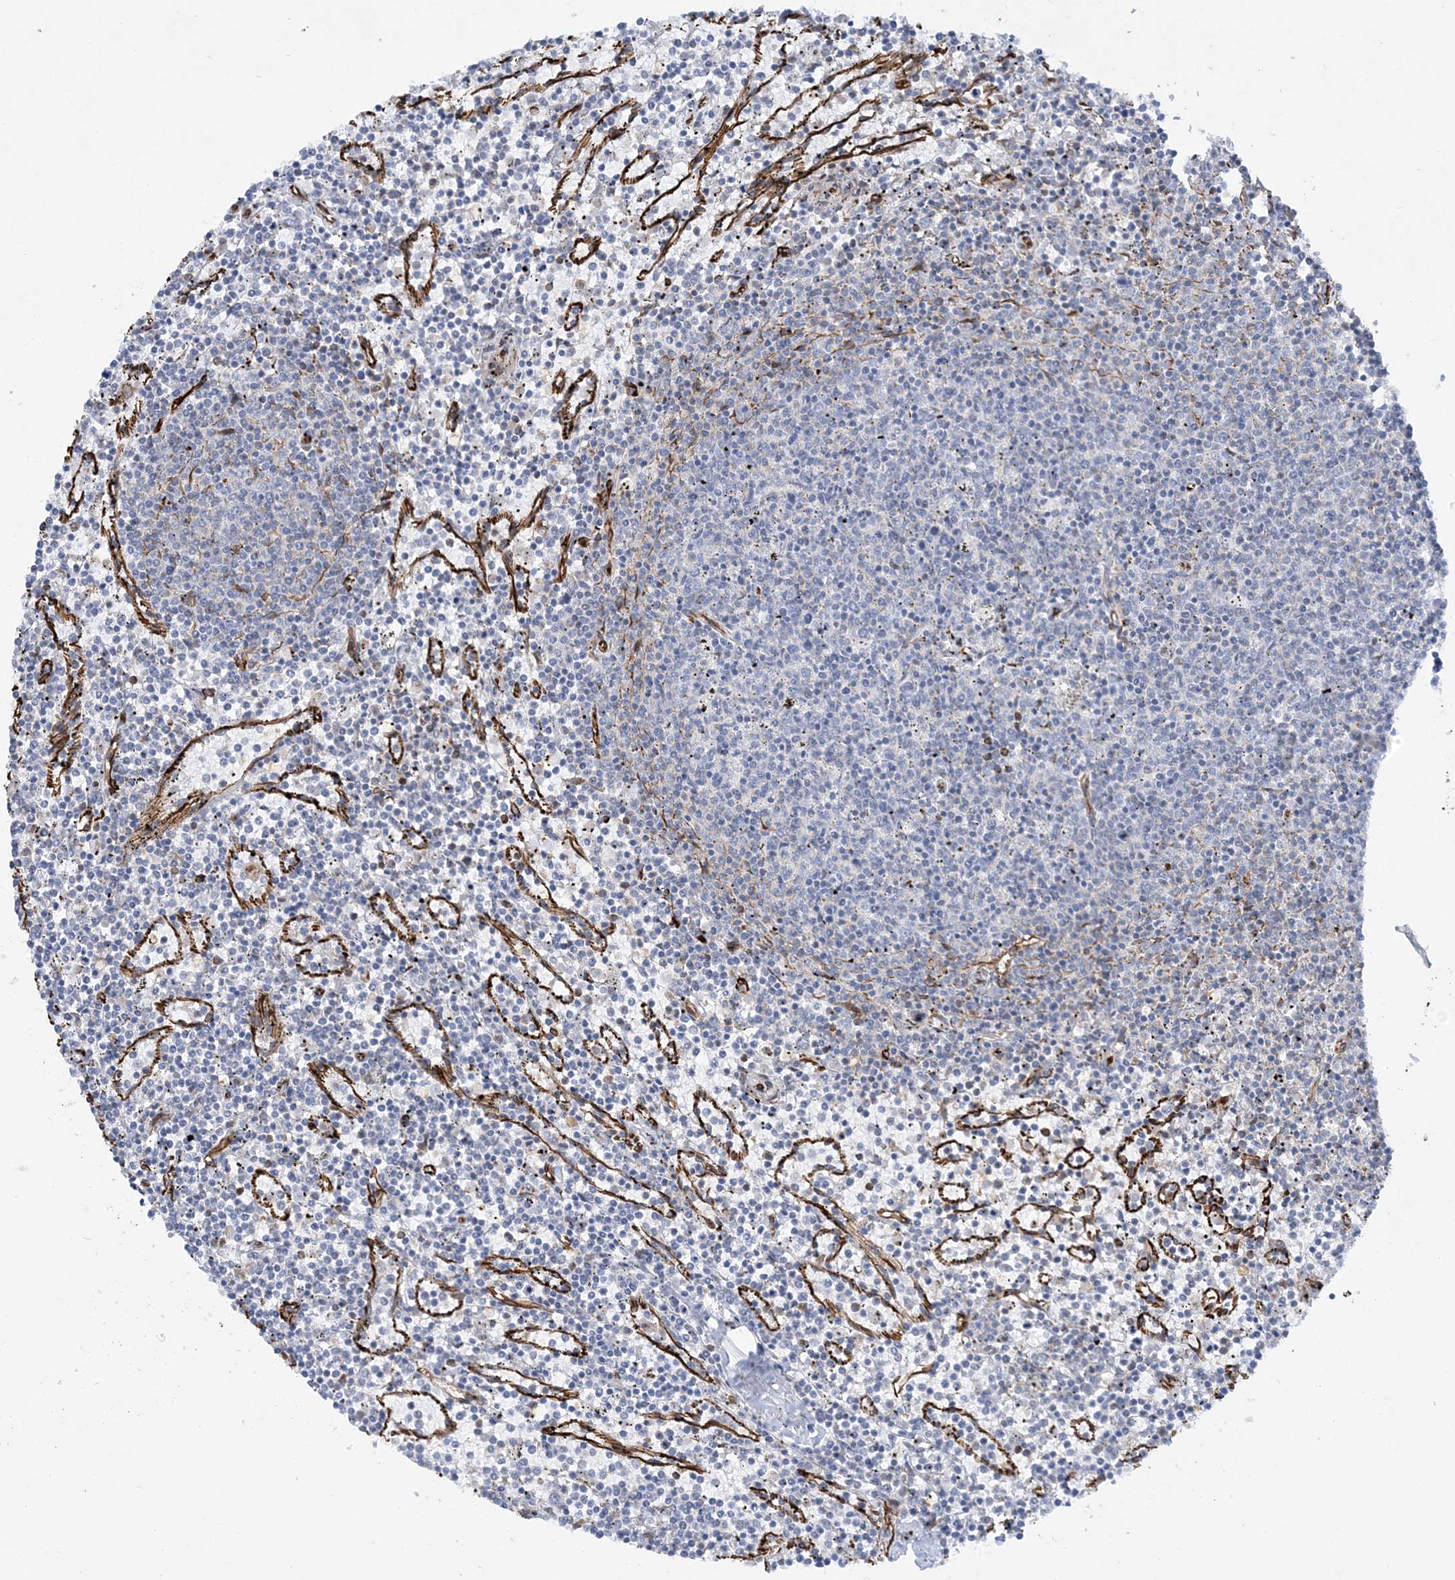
{"staining": {"intensity": "negative", "quantity": "none", "location": "none"}, "tissue": "lymphoma", "cell_type": "Tumor cells", "image_type": "cancer", "snomed": [{"axis": "morphology", "description": "Malignant lymphoma, non-Hodgkin's type, Low grade"}, {"axis": "topography", "description": "Spleen"}], "caption": "This histopathology image is of lymphoma stained with IHC to label a protein in brown with the nuclei are counter-stained blue. There is no positivity in tumor cells.", "gene": "SCLT1", "patient": {"sex": "female", "age": 50}}